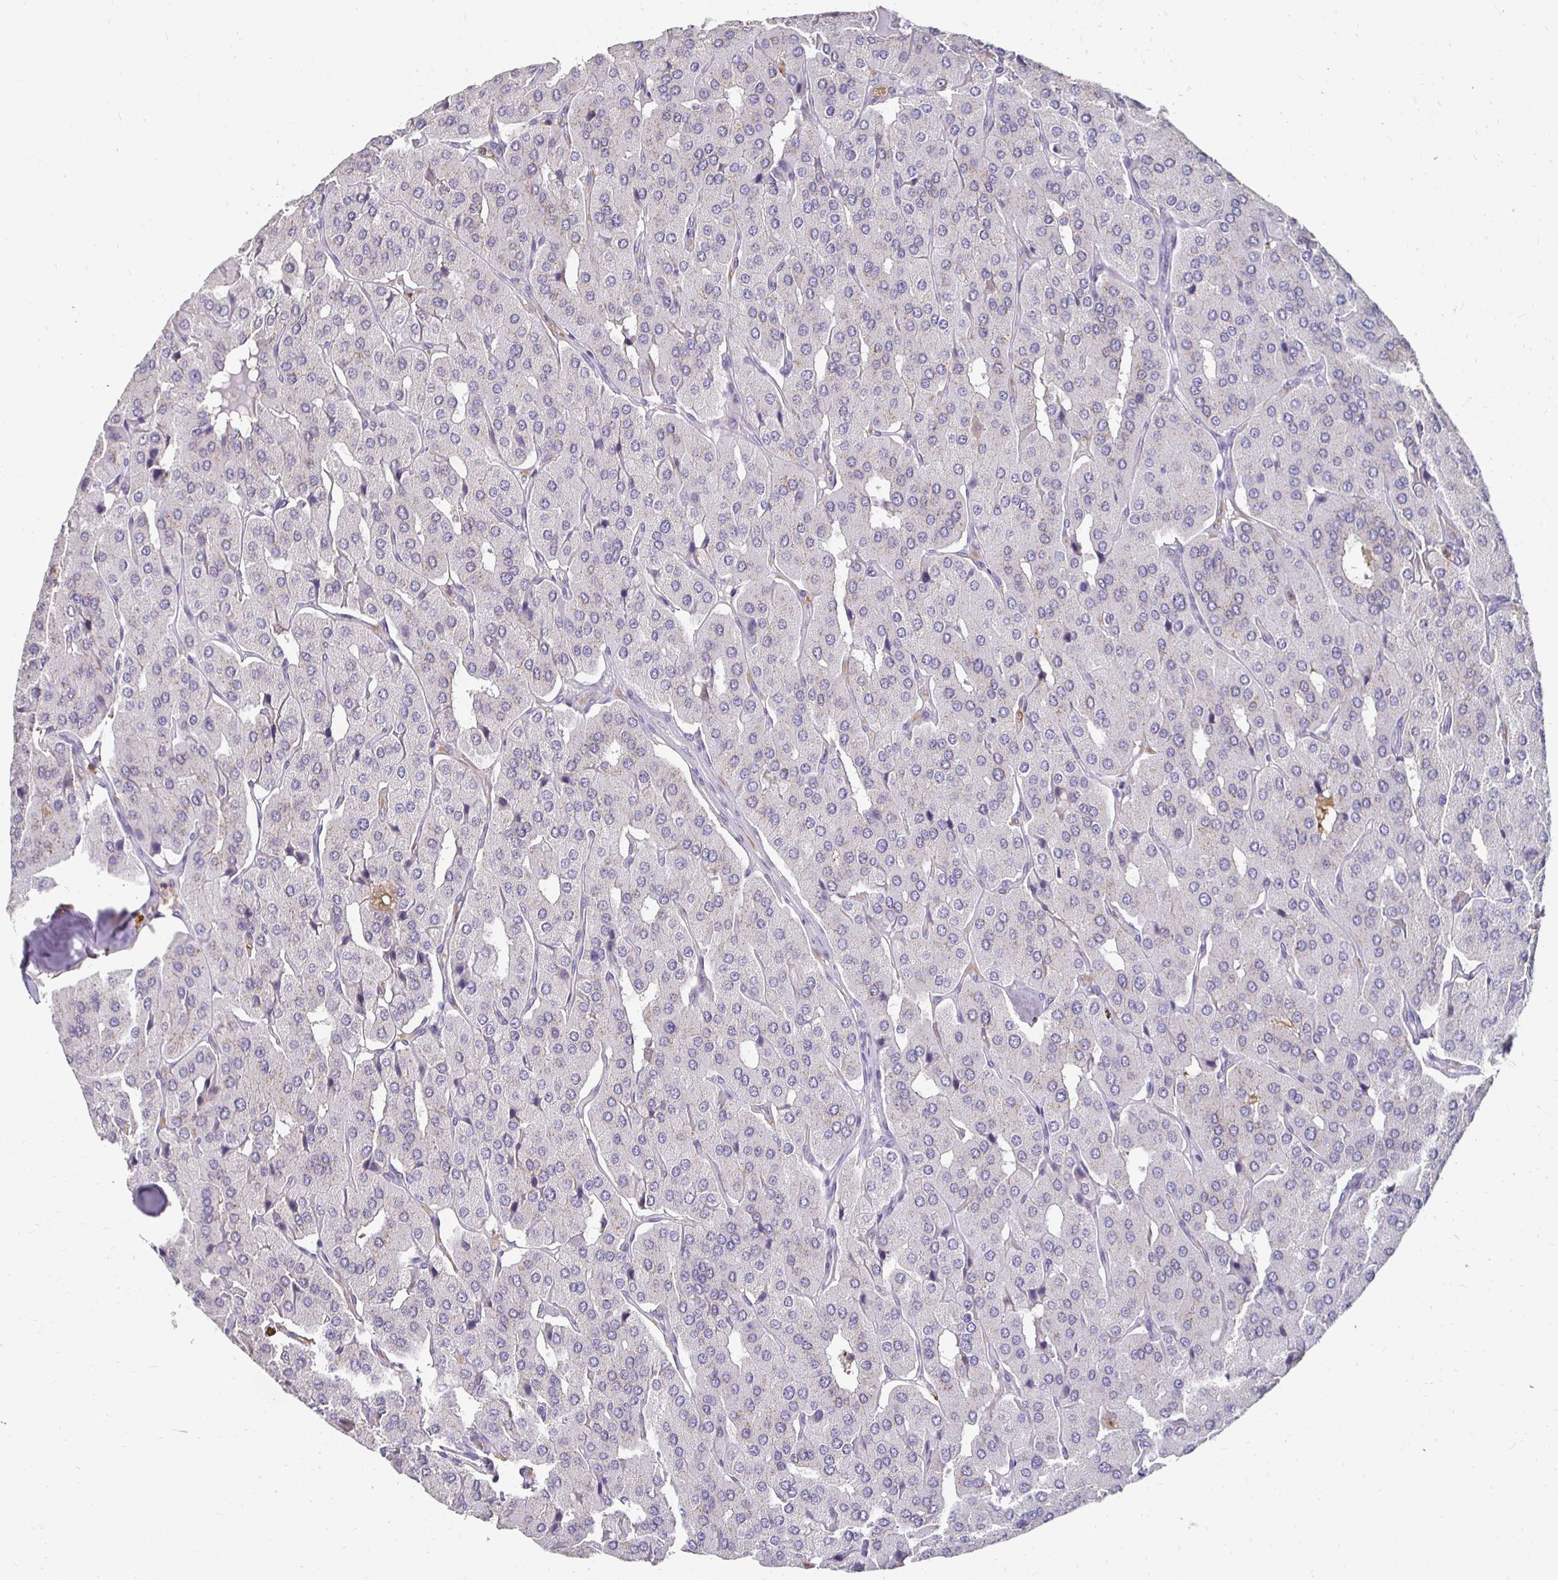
{"staining": {"intensity": "negative", "quantity": "none", "location": "none"}, "tissue": "parathyroid gland", "cell_type": "Glandular cells", "image_type": "normal", "snomed": [{"axis": "morphology", "description": "Normal tissue, NOS"}, {"axis": "morphology", "description": "Adenoma, NOS"}, {"axis": "topography", "description": "Parathyroid gland"}], "caption": "A micrograph of parathyroid gland stained for a protein shows no brown staining in glandular cells. Nuclei are stained in blue.", "gene": "GK2", "patient": {"sex": "female", "age": 86}}